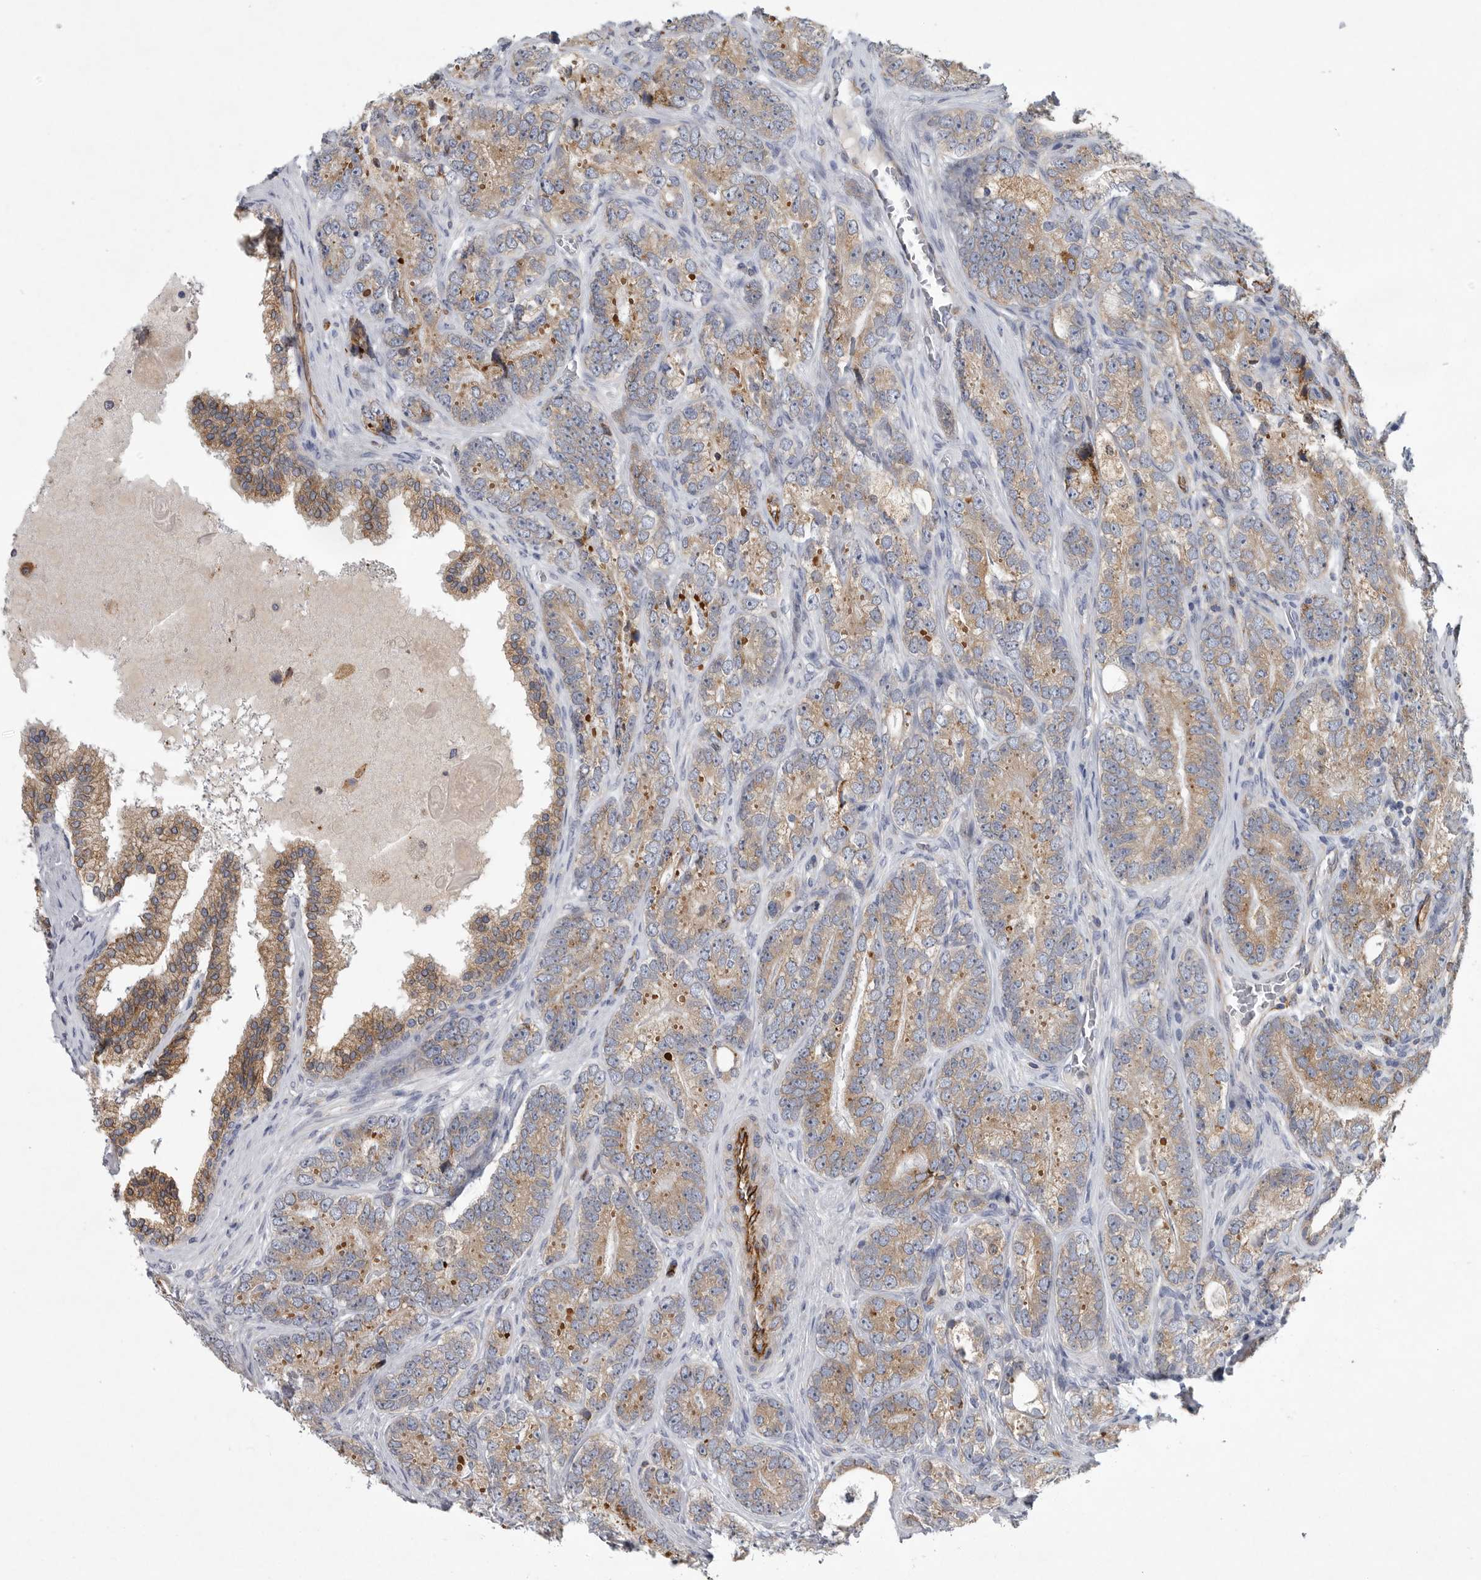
{"staining": {"intensity": "moderate", "quantity": ">75%", "location": "cytoplasmic/membranous"}, "tissue": "prostate cancer", "cell_type": "Tumor cells", "image_type": "cancer", "snomed": [{"axis": "morphology", "description": "Adenocarcinoma, High grade"}, {"axis": "topography", "description": "Prostate"}], "caption": "Brown immunohistochemical staining in prostate high-grade adenocarcinoma exhibits moderate cytoplasmic/membranous expression in approximately >75% of tumor cells.", "gene": "MINPP1", "patient": {"sex": "male", "age": 56}}